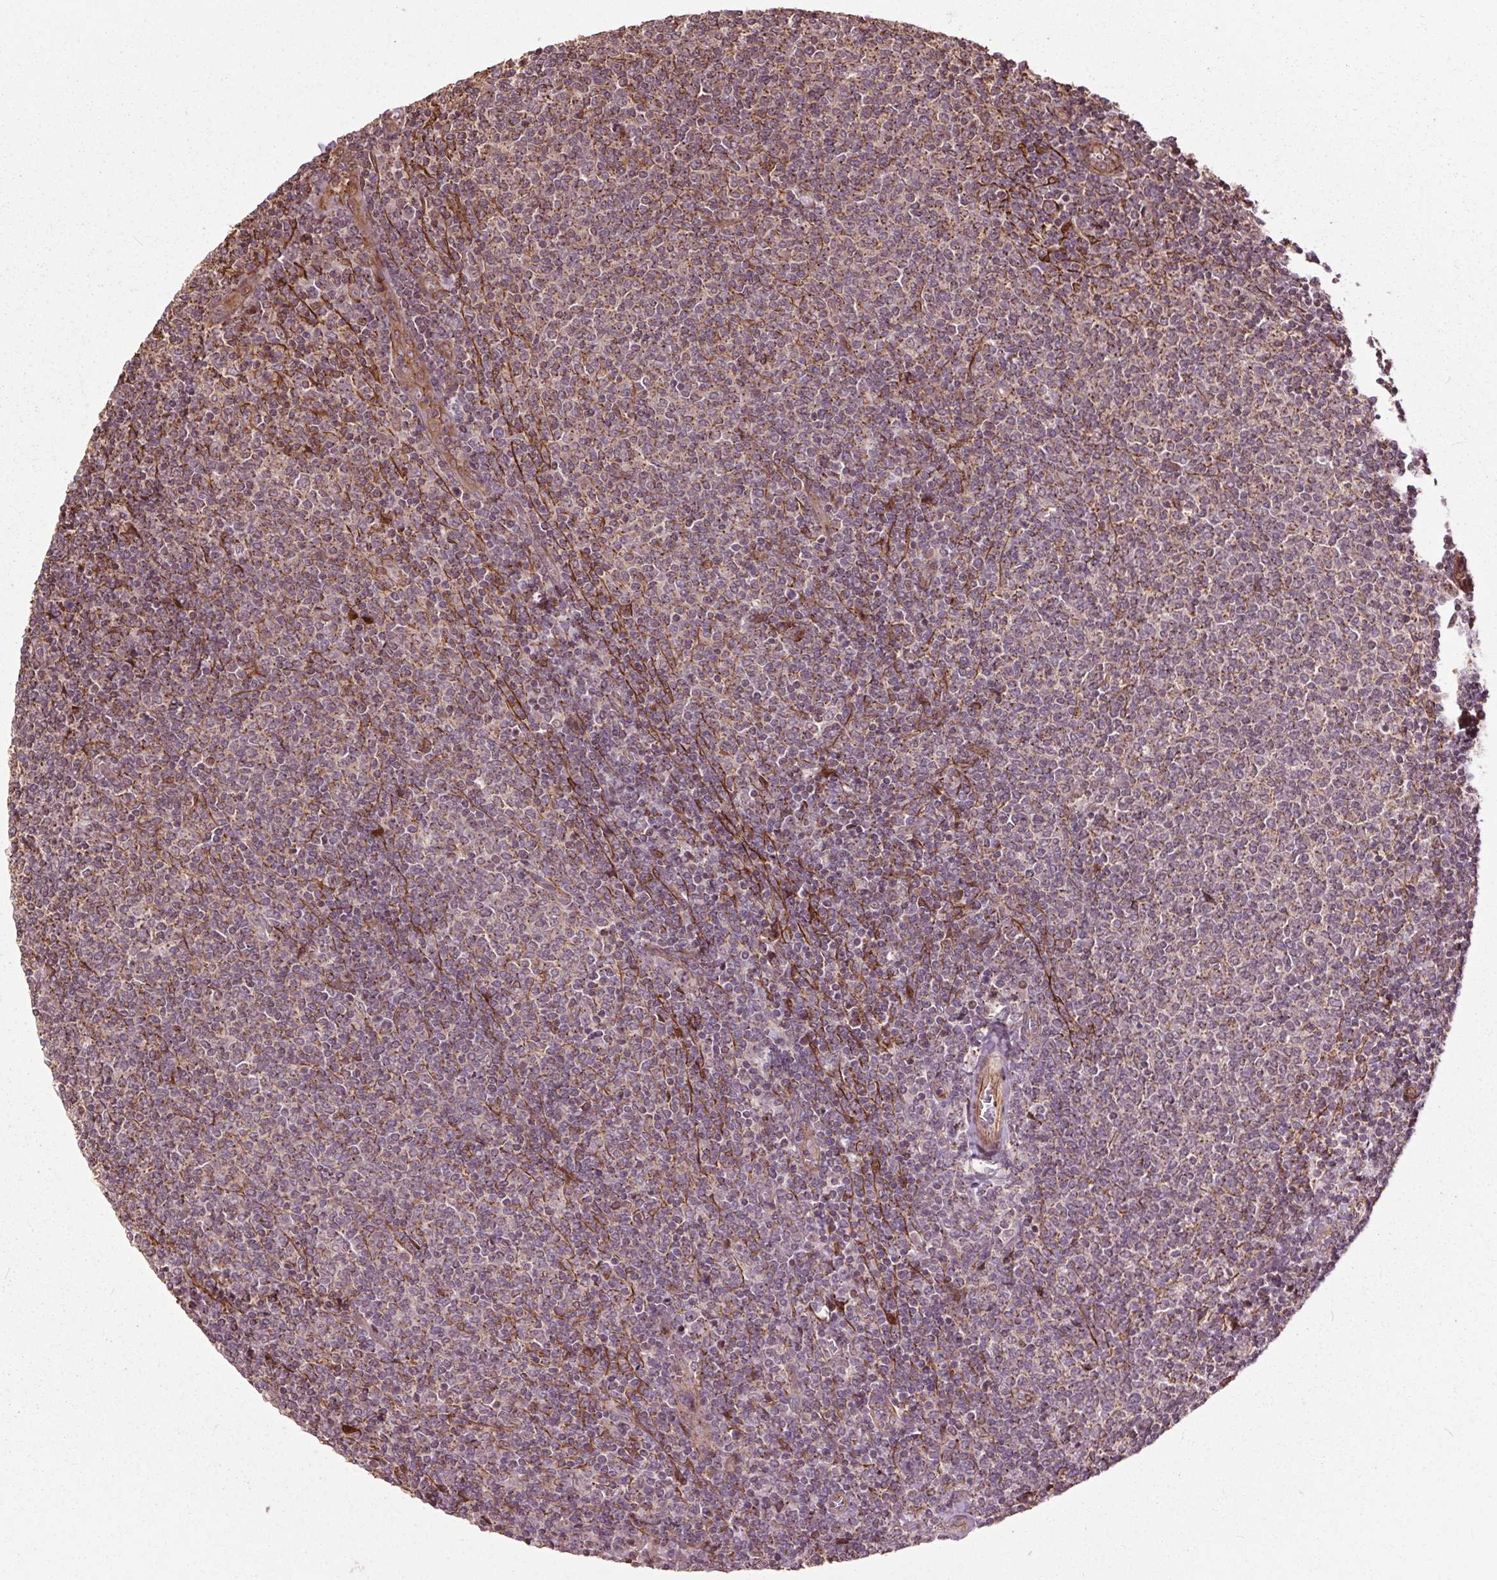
{"staining": {"intensity": "weak", "quantity": "25%-75%", "location": "cytoplasmic/membranous"}, "tissue": "lymphoma", "cell_type": "Tumor cells", "image_type": "cancer", "snomed": [{"axis": "morphology", "description": "Malignant lymphoma, non-Hodgkin's type, Low grade"}, {"axis": "topography", "description": "Lymph node"}], "caption": "Immunohistochemistry (IHC) staining of lymphoma, which demonstrates low levels of weak cytoplasmic/membranous positivity in about 25%-75% of tumor cells indicating weak cytoplasmic/membranous protein positivity. The staining was performed using DAB (brown) for protein detection and nuclei were counterstained in hematoxylin (blue).", "gene": "CEP95", "patient": {"sex": "male", "age": 52}}